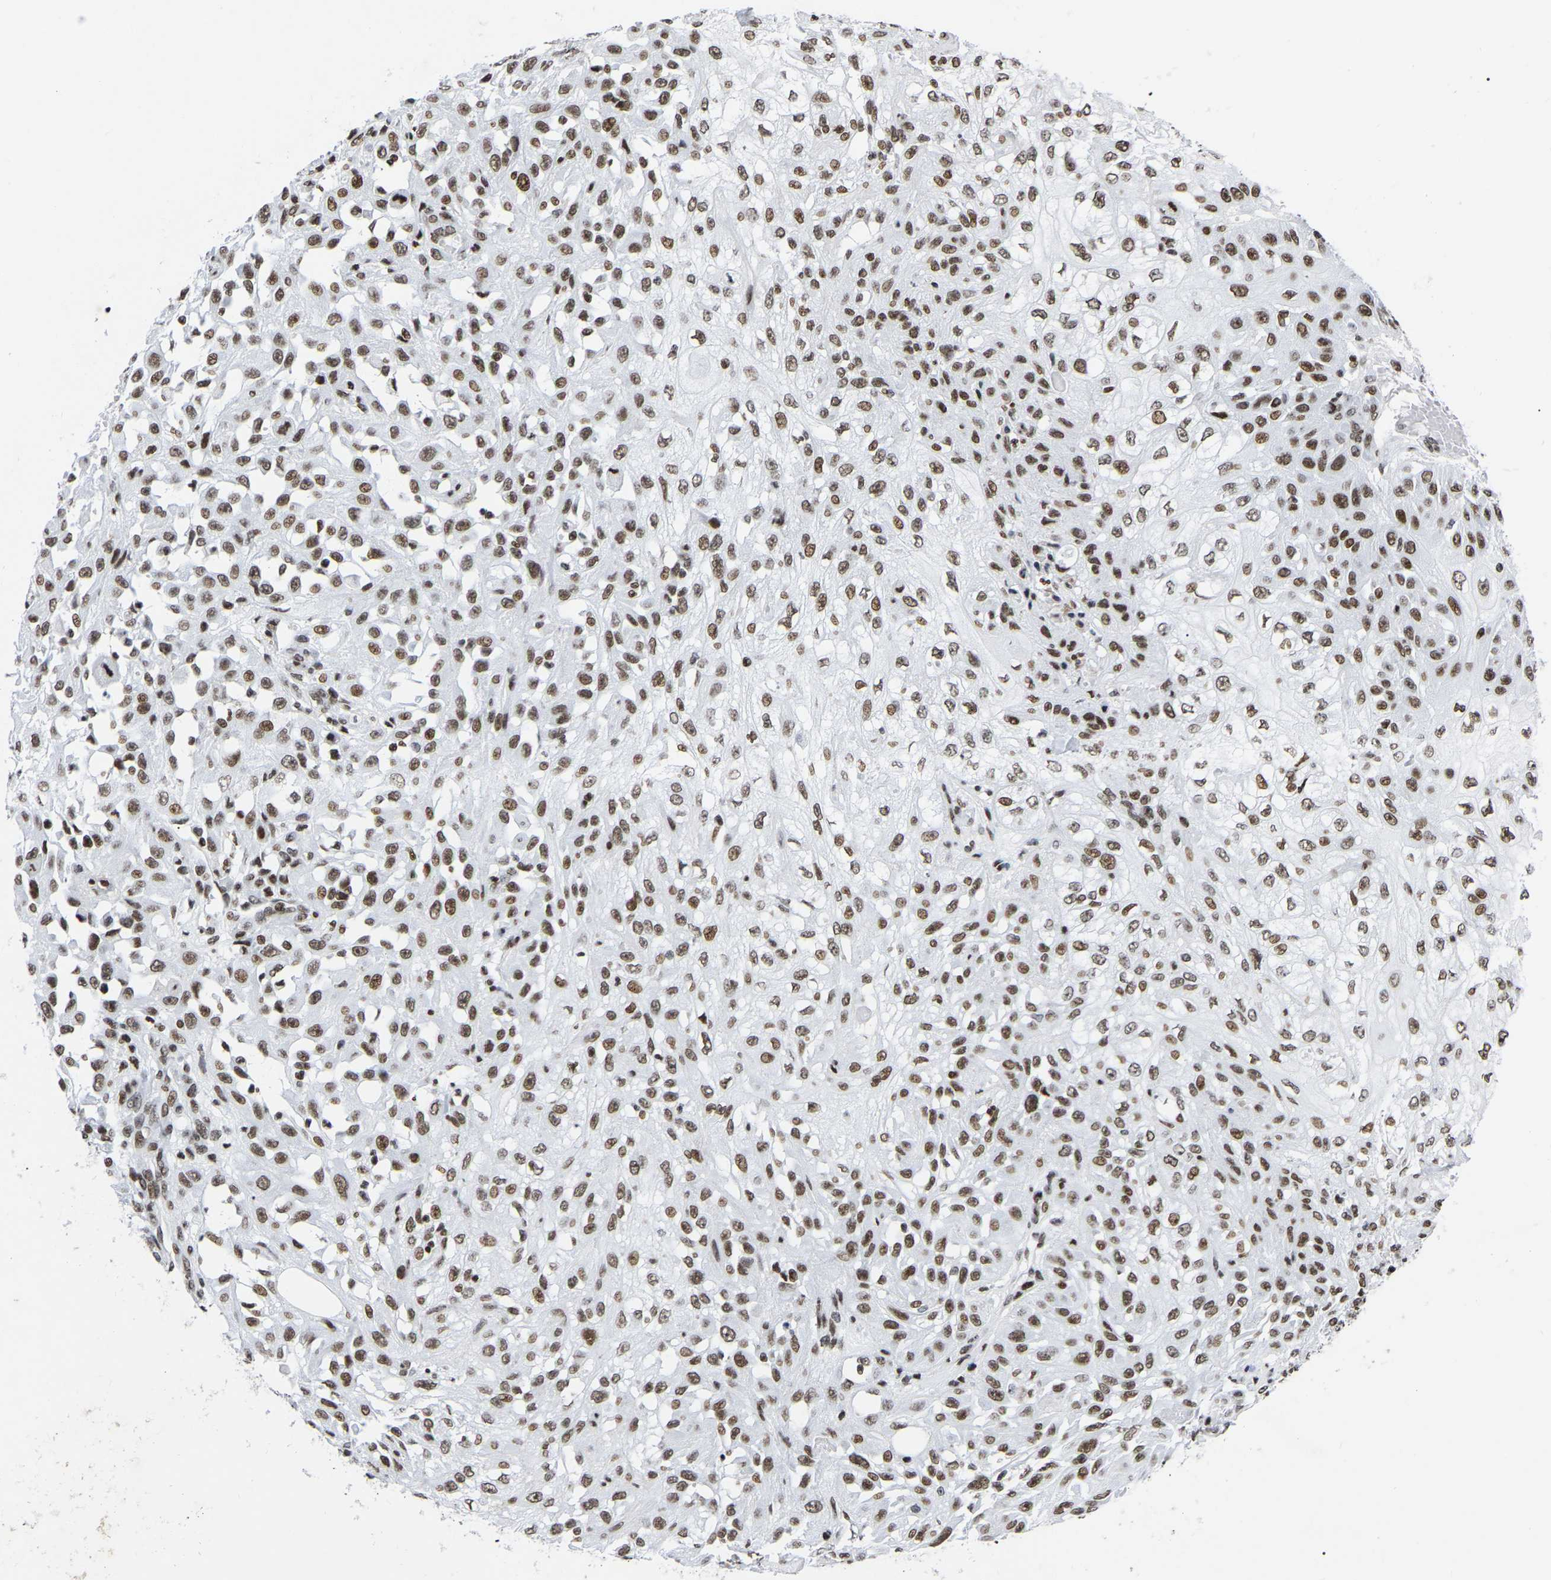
{"staining": {"intensity": "moderate", "quantity": ">75%", "location": "nuclear"}, "tissue": "skin cancer", "cell_type": "Tumor cells", "image_type": "cancer", "snomed": [{"axis": "morphology", "description": "Squamous cell carcinoma, NOS"}, {"axis": "morphology", "description": "Squamous cell carcinoma, metastatic, NOS"}, {"axis": "topography", "description": "Skin"}, {"axis": "topography", "description": "Lymph node"}], "caption": "Immunohistochemical staining of human skin cancer demonstrates moderate nuclear protein expression in about >75% of tumor cells.", "gene": "PRCC", "patient": {"sex": "male", "age": 75}}